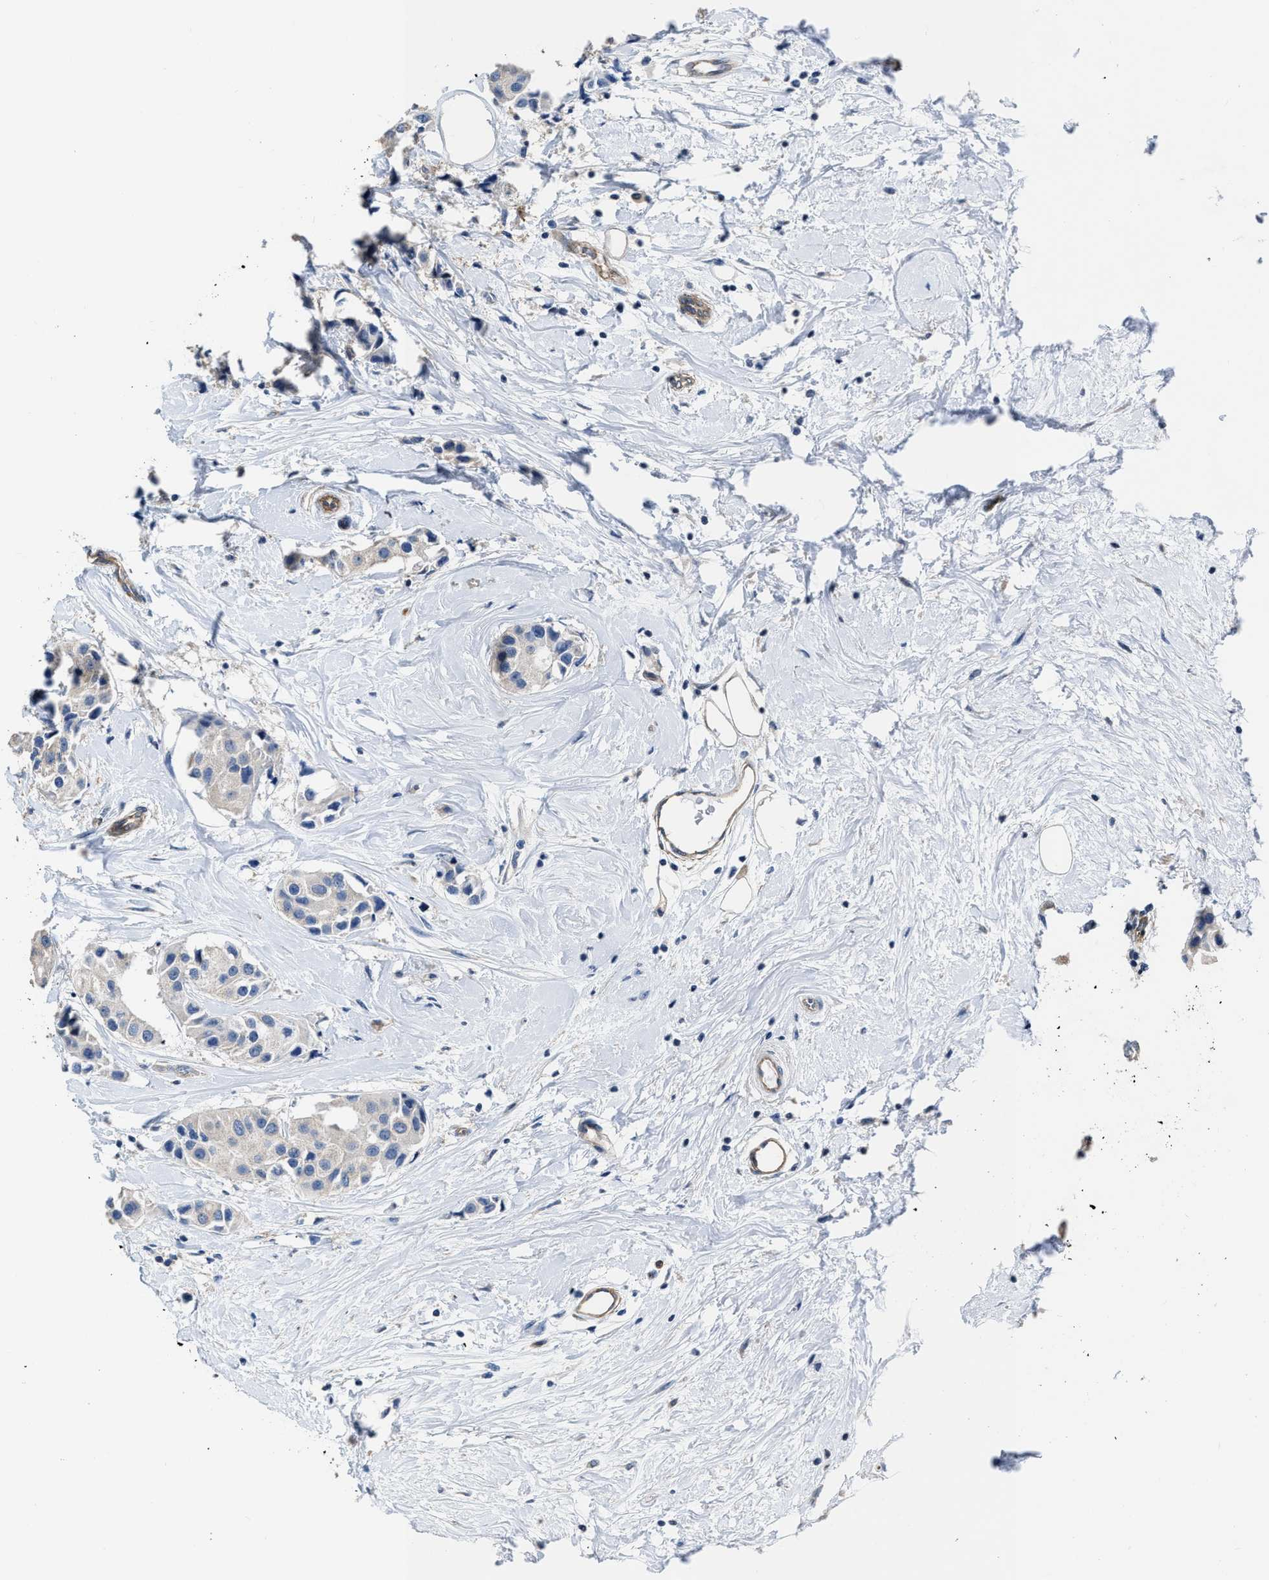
{"staining": {"intensity": "negative", "quantity": "none", "location": "none"}, "tissue": "breast cancer", "cell_type": "Tumor cells", "image_type": "cancer", "snomed": [{"axis": "morphology", "description": "Normal tissue, NOS"}, {"axis": "morphology", "description": "Duct carcinoma"}, {"axis": "topography", "description": "Breast"}], "caption": "Immunohistochemical staining of infiltrating ductal carcinoma (breast) shows no significant staining in tumor cells. The staining was performed using DAB (3,3'-diaminobenzidine) to visualize the protein expression in brown, while the nuclei were stained in blue with hematoxylin (Magnification: 20x).", "gene": "C22orf42", "patient": {"sex": "female", "age": 39}}